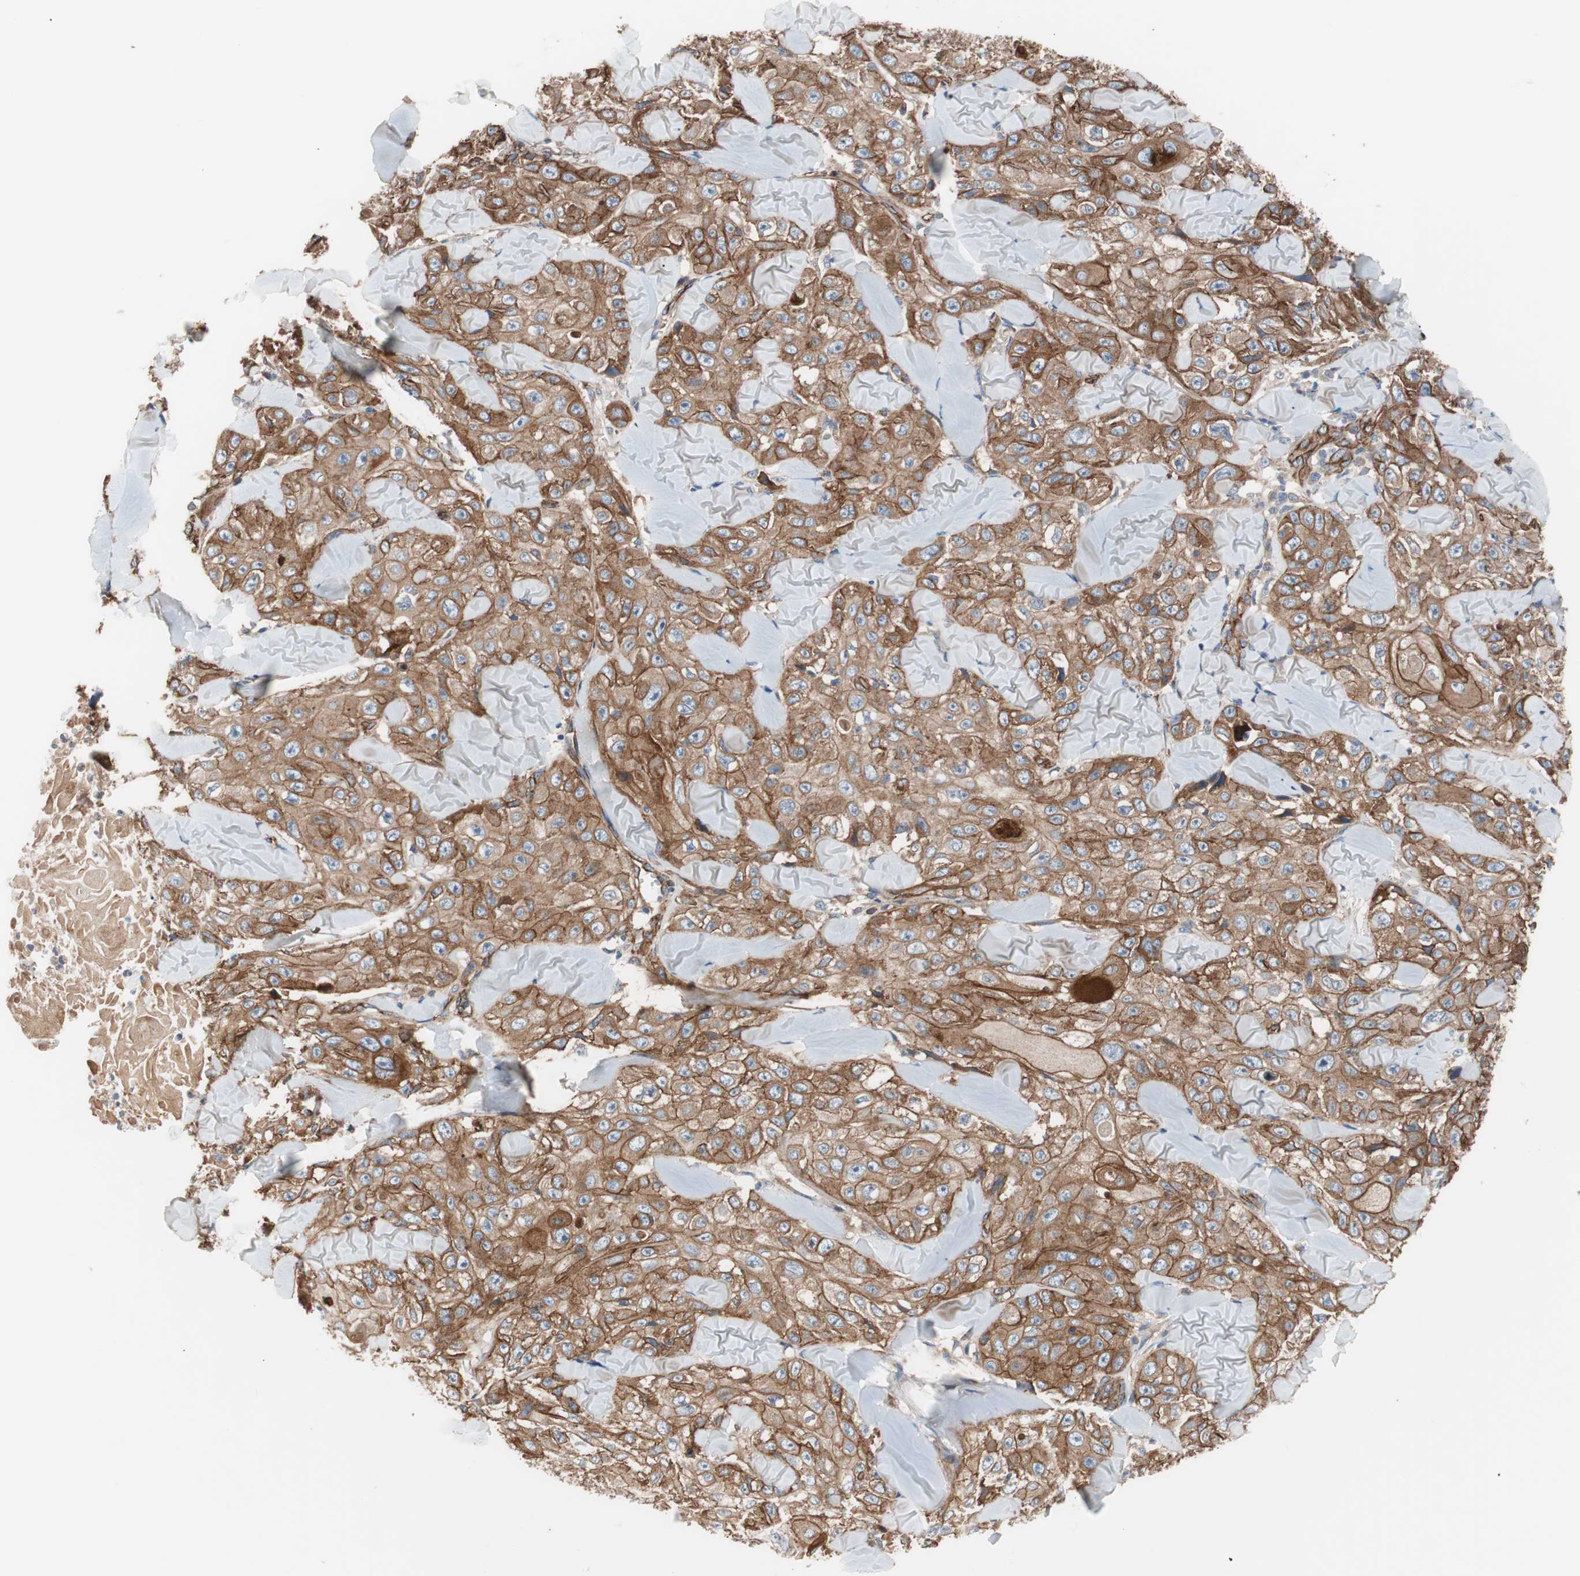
{"staining": {"intensity": "moderate", "quantity": ">75%", "location": "cytoplasmic/membranous"}, "tissue": "skin cancer", "cell_type": "Tumor cells", "image_type": "cancer", "snomed": [{"axis": "morphology", "description": "Squamous cell carcinoma, NOS"}, {"axis": "topography", "description": "Skin"}], "caption": "Immunohistochemical staining of human skin squamous cell carcinoma exhibits moderate cytoplasmic/membranous protein staining in about >75% of tumor cells. The staining was performed using DAB to visualize the protein expression in brown, while the nuclei were stained in blue with hematoxylin (Magnification: 20x).", "gene": "SPINT1", "patient": {"sex": "male", "age": 86}}